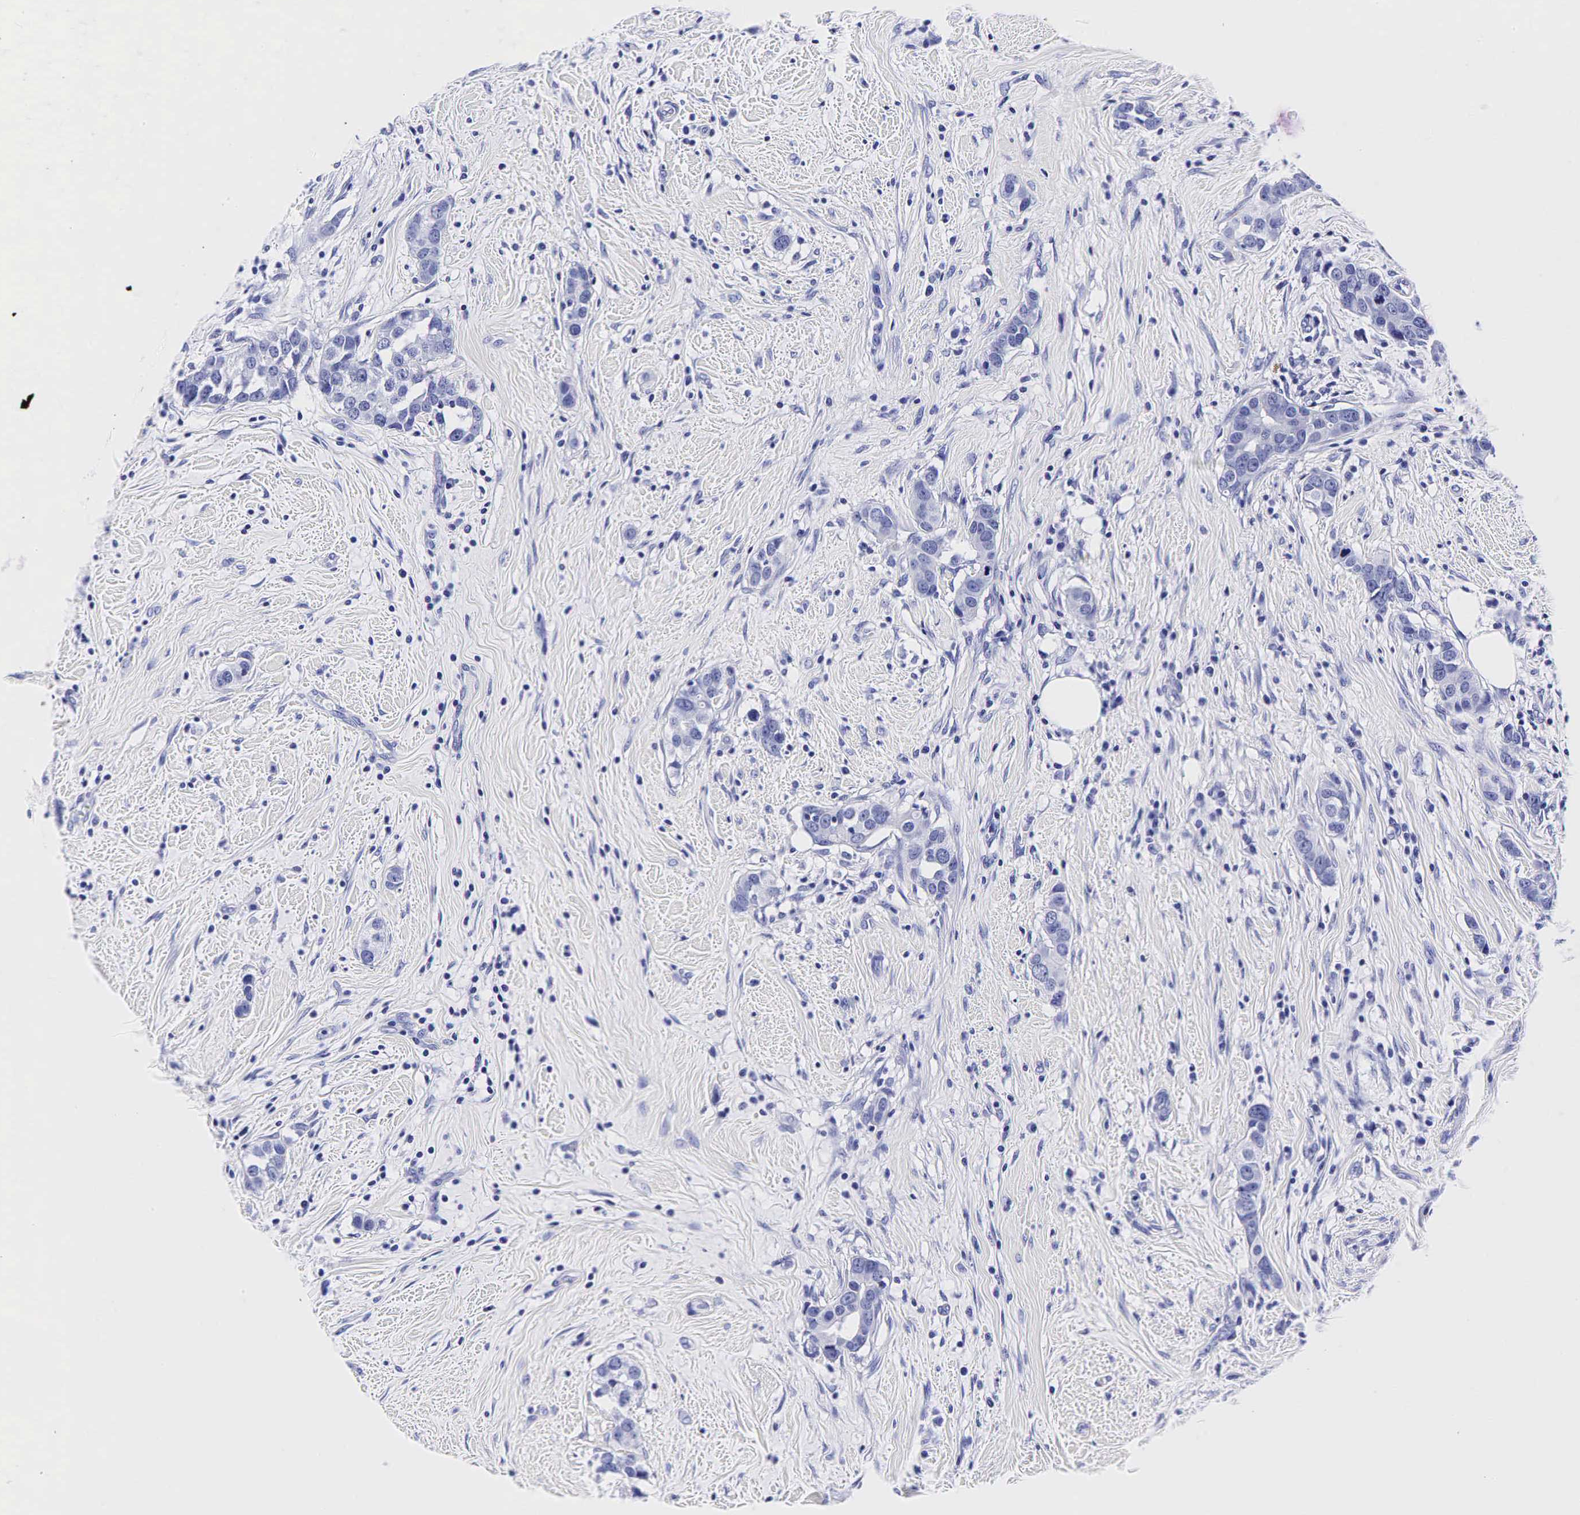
{"staining": {"intensity": "negative", "quantity": "none", "location": "none"}, "tissue": "breast cancer", "cell_type": "Tumor cells", "image_type": "cancer", "snomed": [{"axis": "morphology", "description": "Duct carcinoma"}, {"axis": "topography", "description": "Breast"}], "caption": "The photomicrograph demonstrates no significant positivity in tumor cells of breast intraductal carcinoma.", "gene": "GCG", "patient": {"sex": "female", "age": 55}}